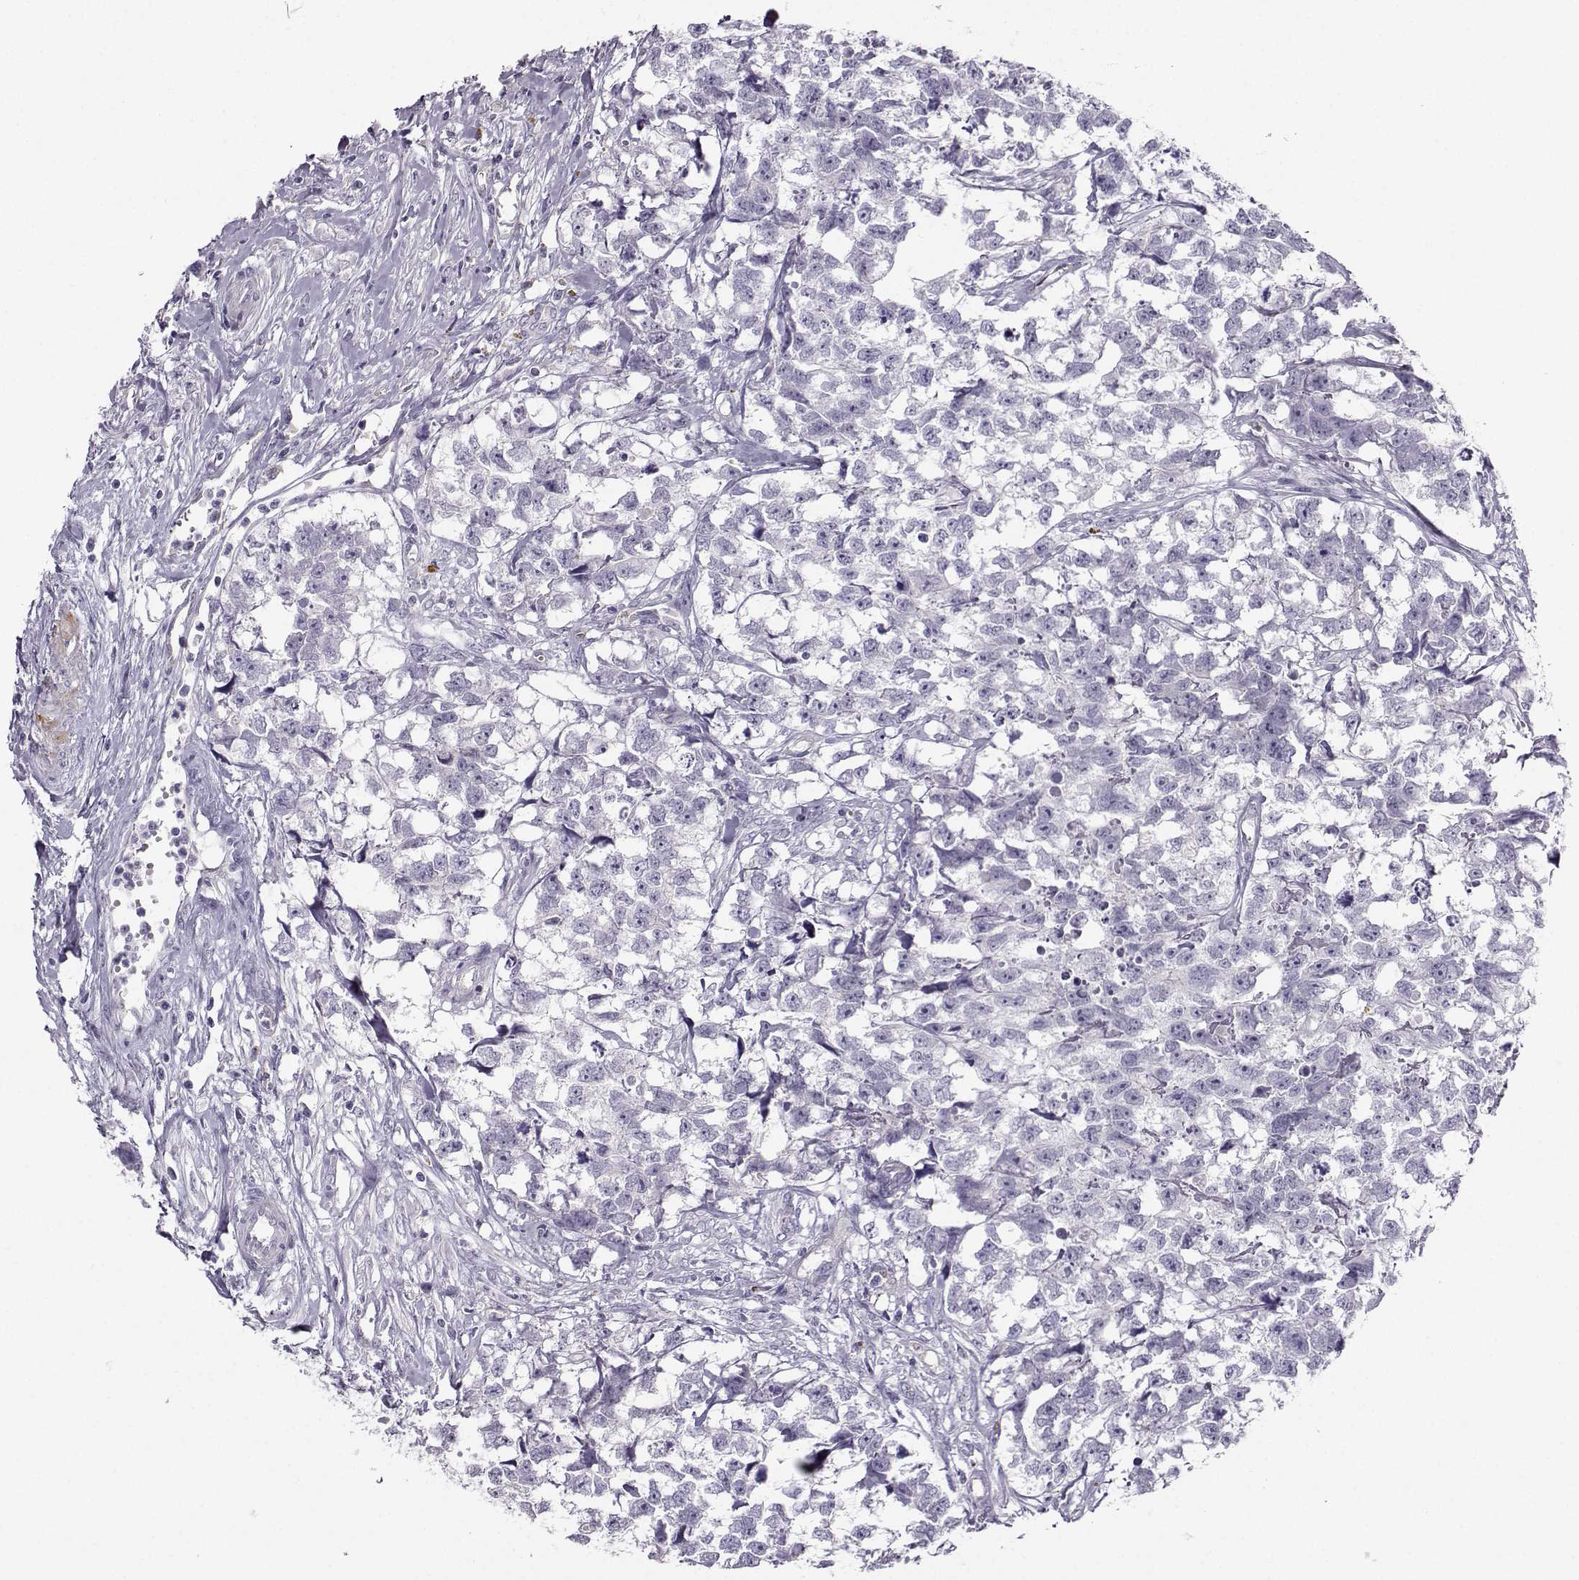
{"staining": {"intensity": "negative", "quantity": "none", "location": "none"}, "tissue": "testis cancer", "cell_type": "Tumor cells", "image_type": "cancer", "snomed": [{"axis": "morphology", "description": "Carcinoma, Embryonal, NOS"}, {"axis": "morphology", "description": "Teratoma, malignant, NOS"}, {"axis": "topography", "description": "Testis"}], "caption": "Human testis malignant teratoma stained for a protein using IHC reveals no positivity in tumor cells.", "gene": "NQO1", "patient": {"sex": "male", "age": 44}}